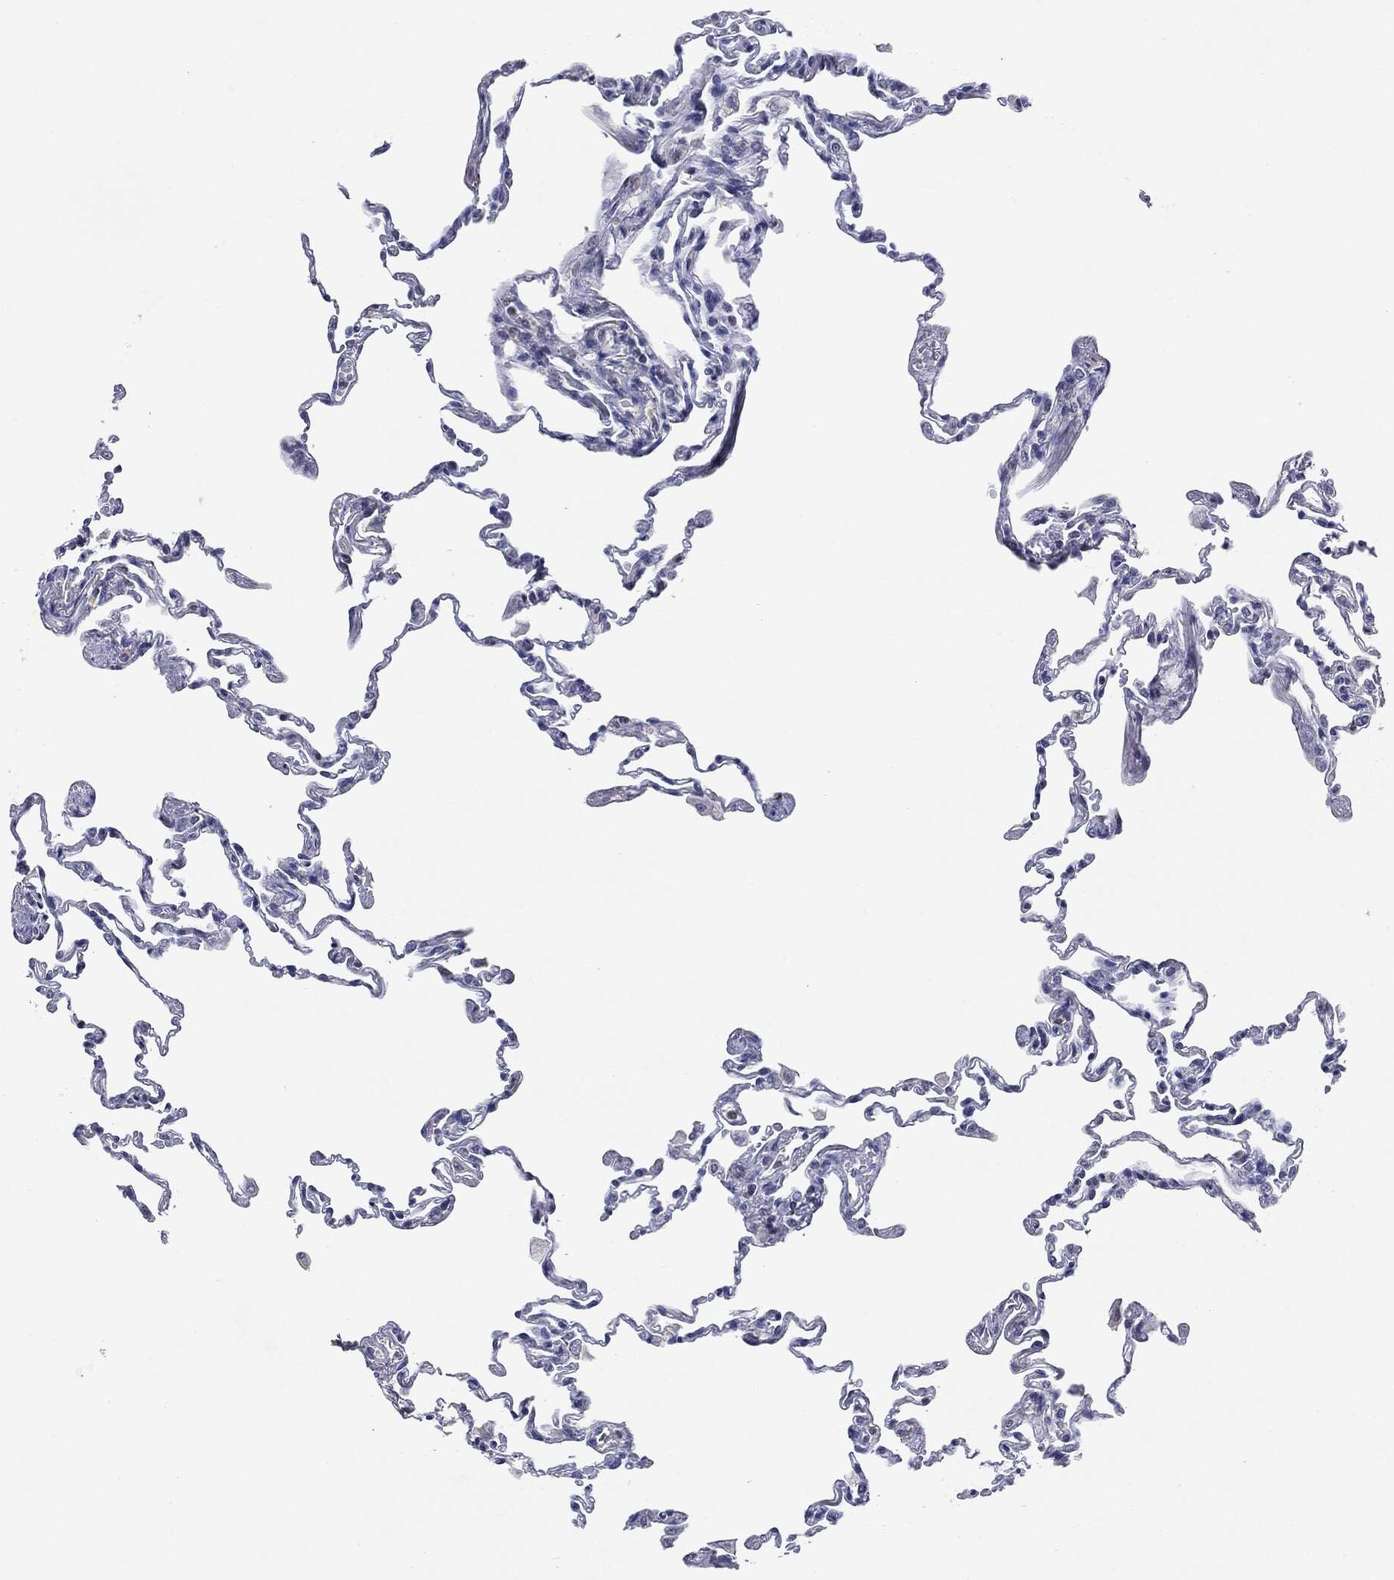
{"staining": {"intensity": "negative", "quantity": "none", "location": "none"}, "tissue": "lung", "cell_type": "Alveolar cells", "image_type": "normal", "snomed": [{"axis": "morphology", "description": "Normal tissue, NOS"}, {"axis": "topography", "description": "Lung"}], "caption": "DAB (3,3'-diaminobenzidine) immunohistochemical staining of normal human lung displays no significant positivity in alveolar cells.", "gene": "KIF2C", "patient": {"sex": "female", "age": 57}}